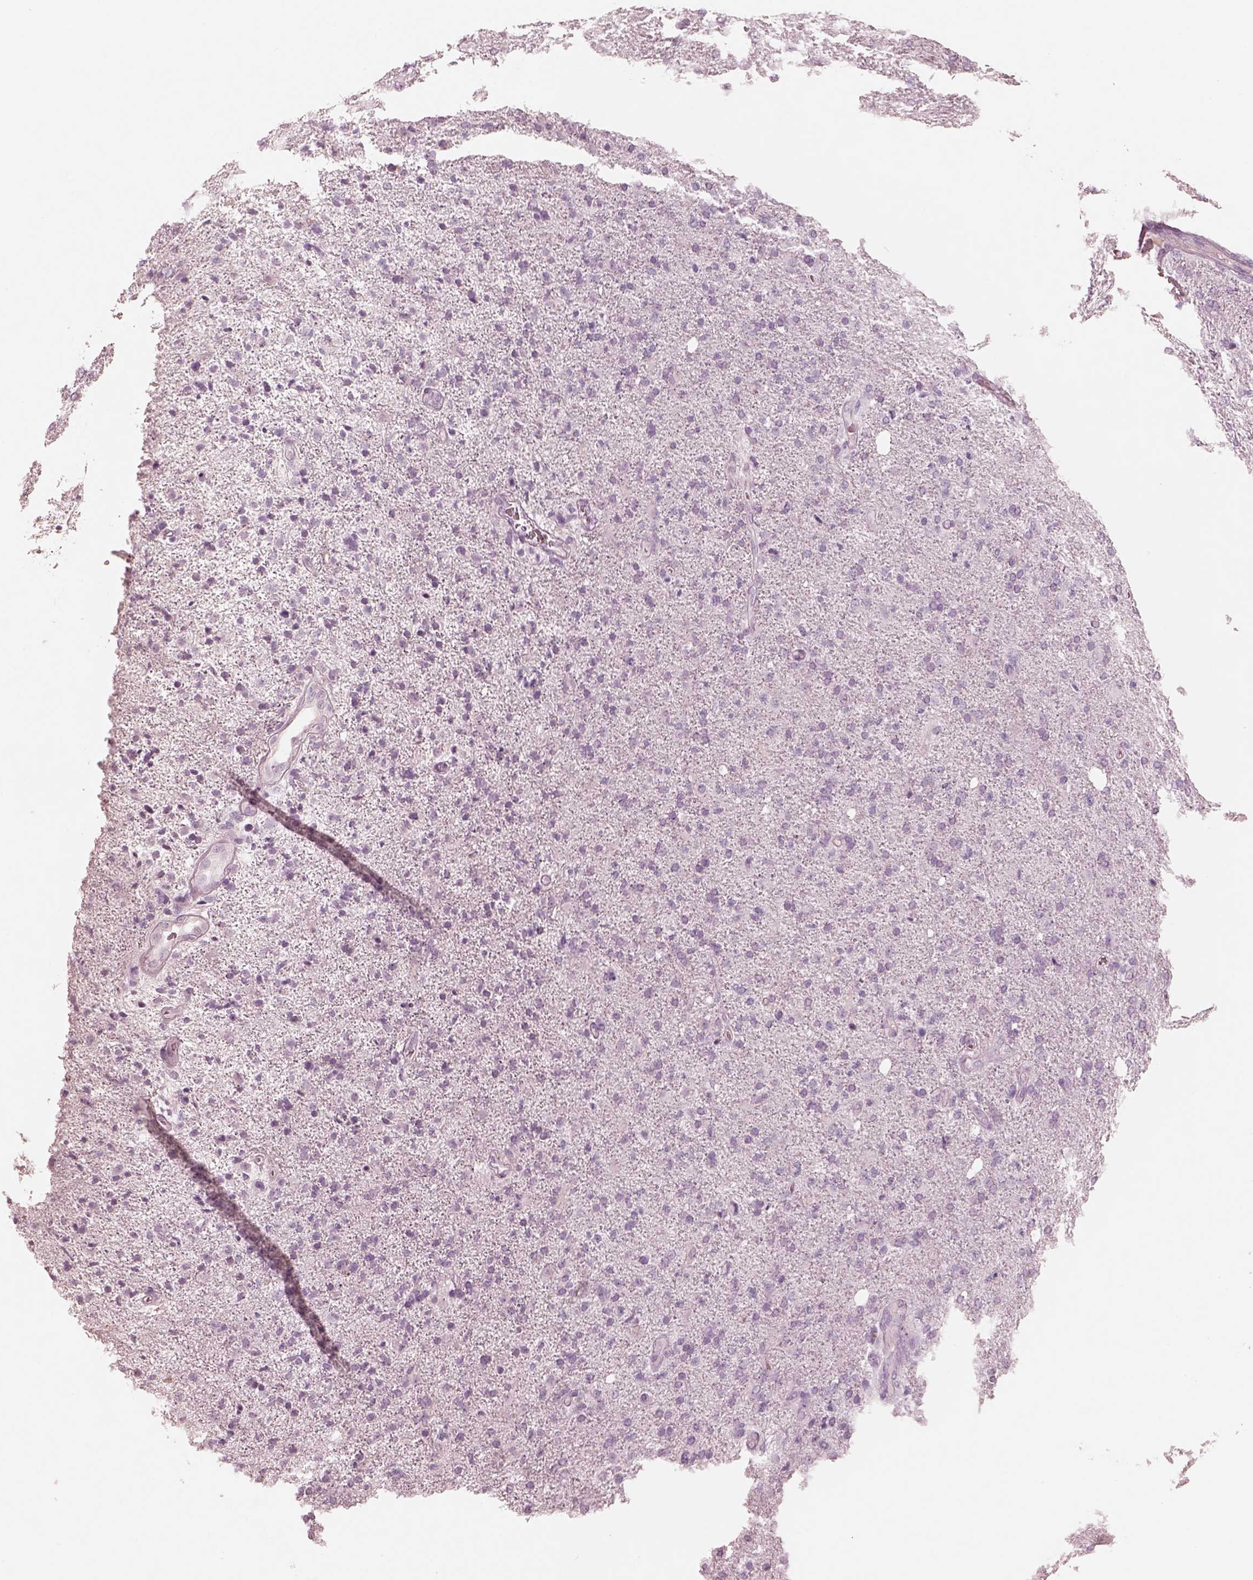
{"staining": {"intensity": "negative", "quantity": "none", "location": "none"}, "tissue": "glioma", "cell_type": "Tumor cells", "image_type": "cancer", "snomed": [{"axis": "morphology", "description": "Glioma, malignant, High grade"}, {"axis": "topography", "description": "Cerebral cortex"}], "caption": "Immunohistochemistry photomicrograph of neoplastic tissue: human glioma stained with DAB (3,3'-diaminobenzidine) demonstrates no significant protein staining in tumor cells.", "gene": "PON3", "patient": {"sex": "male", "age": 70}}